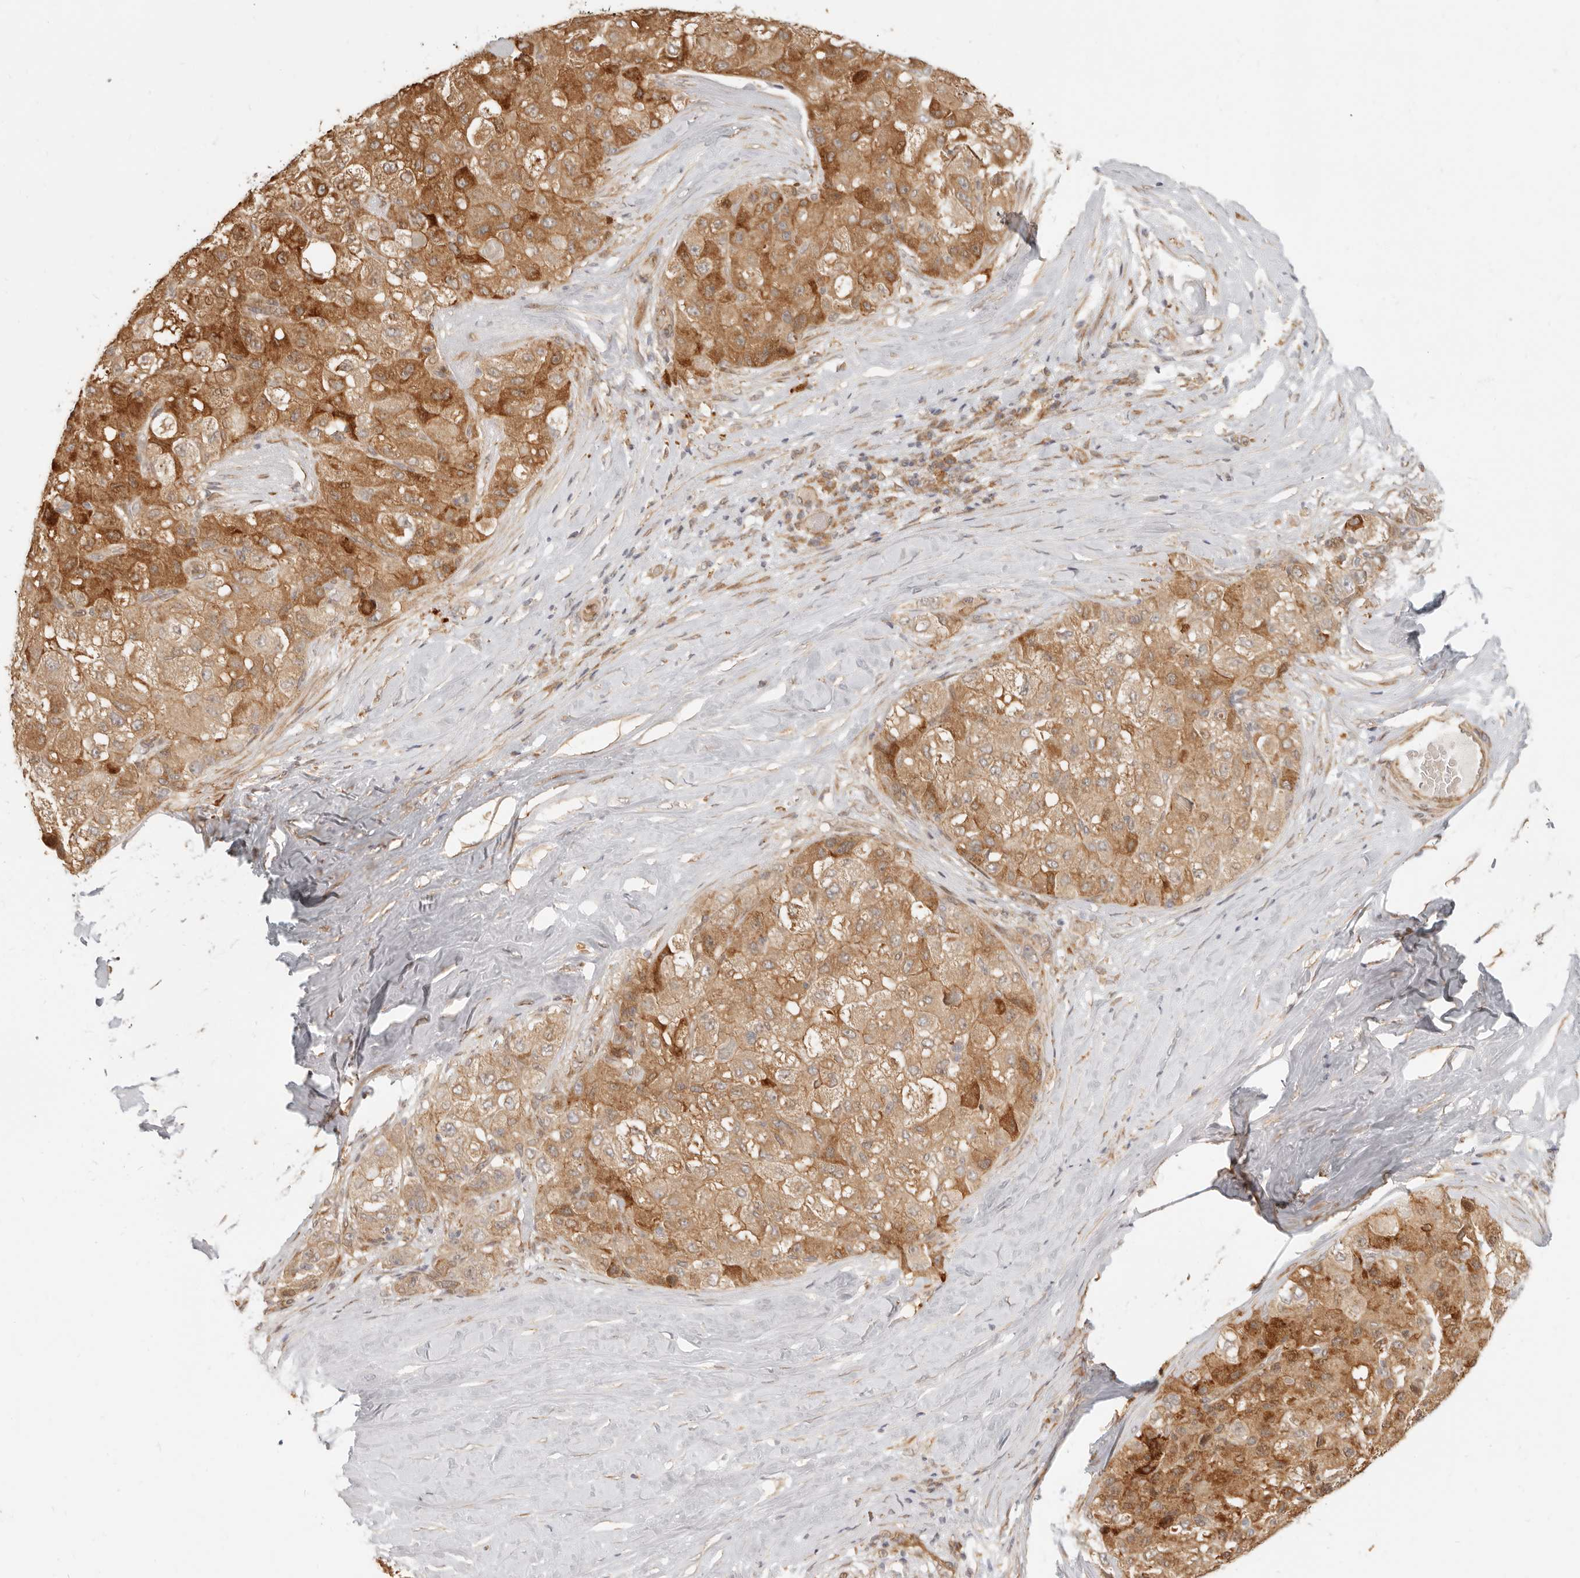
{"staining": {"intensity": "moderate", "quantity": ">75%", "location": "cytoplasmic/membranous"}, "tissue": "liver cancer", "cell_type": "Tumor cells", "image_type": "cancer", "snomed": [{"axis": "morphology", "description": "Carcinoma, Hepatocellular, NOS"}, {"axis": "topography", "description": "Liver"}], "caption": "Immunohistochemical staining of liver hepatocellular carcinoma exhibits medium levels of moderate cytoplasmic/membranous protein staining in approximately >75% of tumor cells. The staining was performed using DAB (3,3'-diaminobenzidine) to visualize the protein expression in brown, while the nuclei were stained in blue with hematoxylin (Magnification: 20x).", "gene": "TUFT1", "patient": {"sex": "male", "age": 80}}